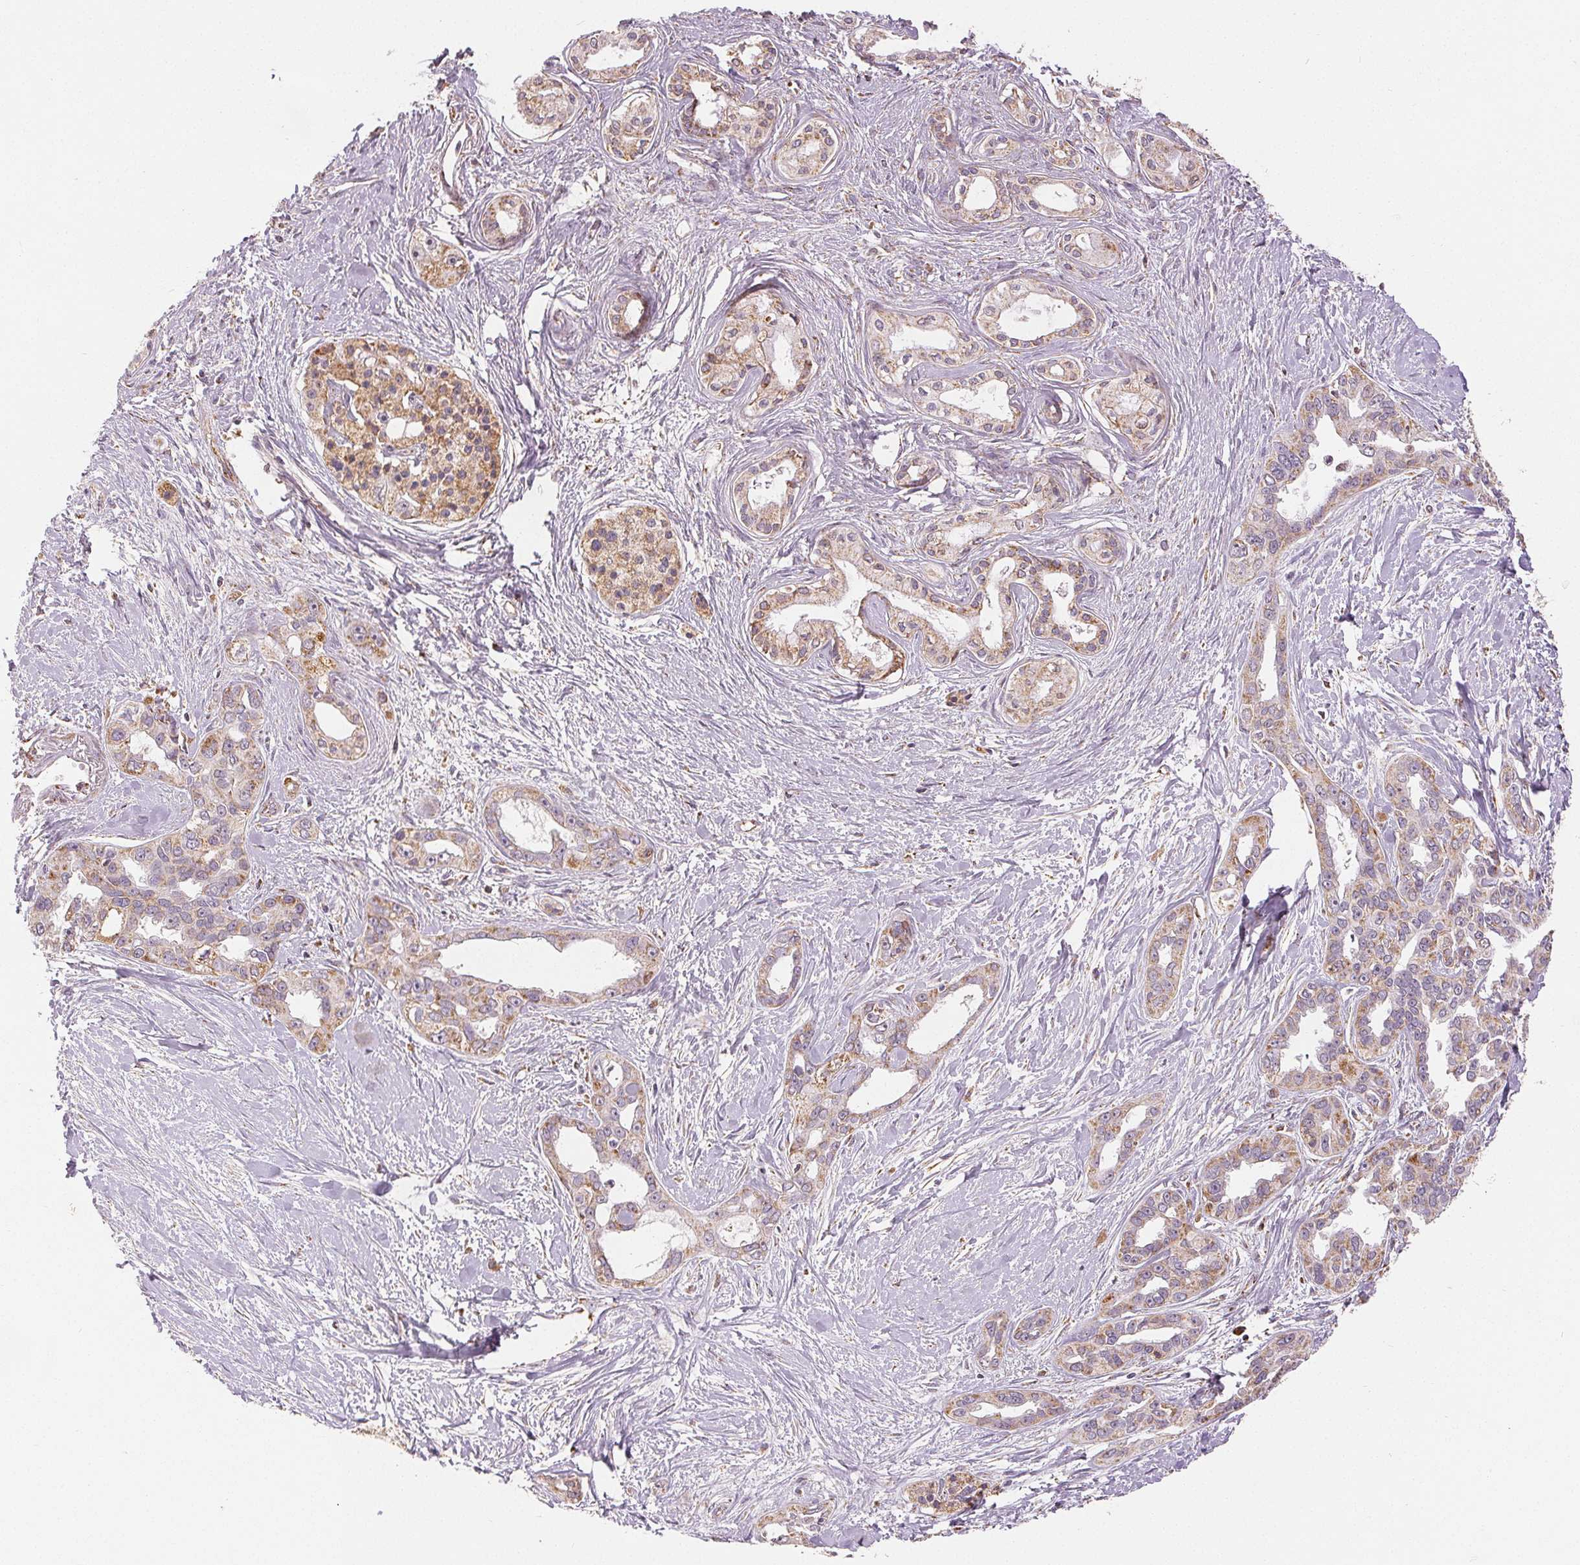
{"staining": {"intensity": "moderate", "quantity": "25%-75%", "location": "cytoplasmic/membranous"}, "tissue": "pancreatic cancer", "cell_type": "Tumor cells", "image_type": "cancer", "snomed": [{"axis": "morphology", "description": "Adenocarcinoma, NOS"}, {"axis": "topography", "description": "Pancreas"}], "caption": "Adenocarcinoma (pancreatic) stained with DAB (3,3'-diaminobenzidine) immunohistochemistry demonstrates medium levels of moderate cytoplasmic/membranous expression in approximately 25%-75% of tumor cells. The protein is stained brown, and the nuclei are stained in blue (DAB IHC with brightfield microscopy, high magnification).", "gene": "SDHB", "patient": {"sex": "female", "age": 50}}